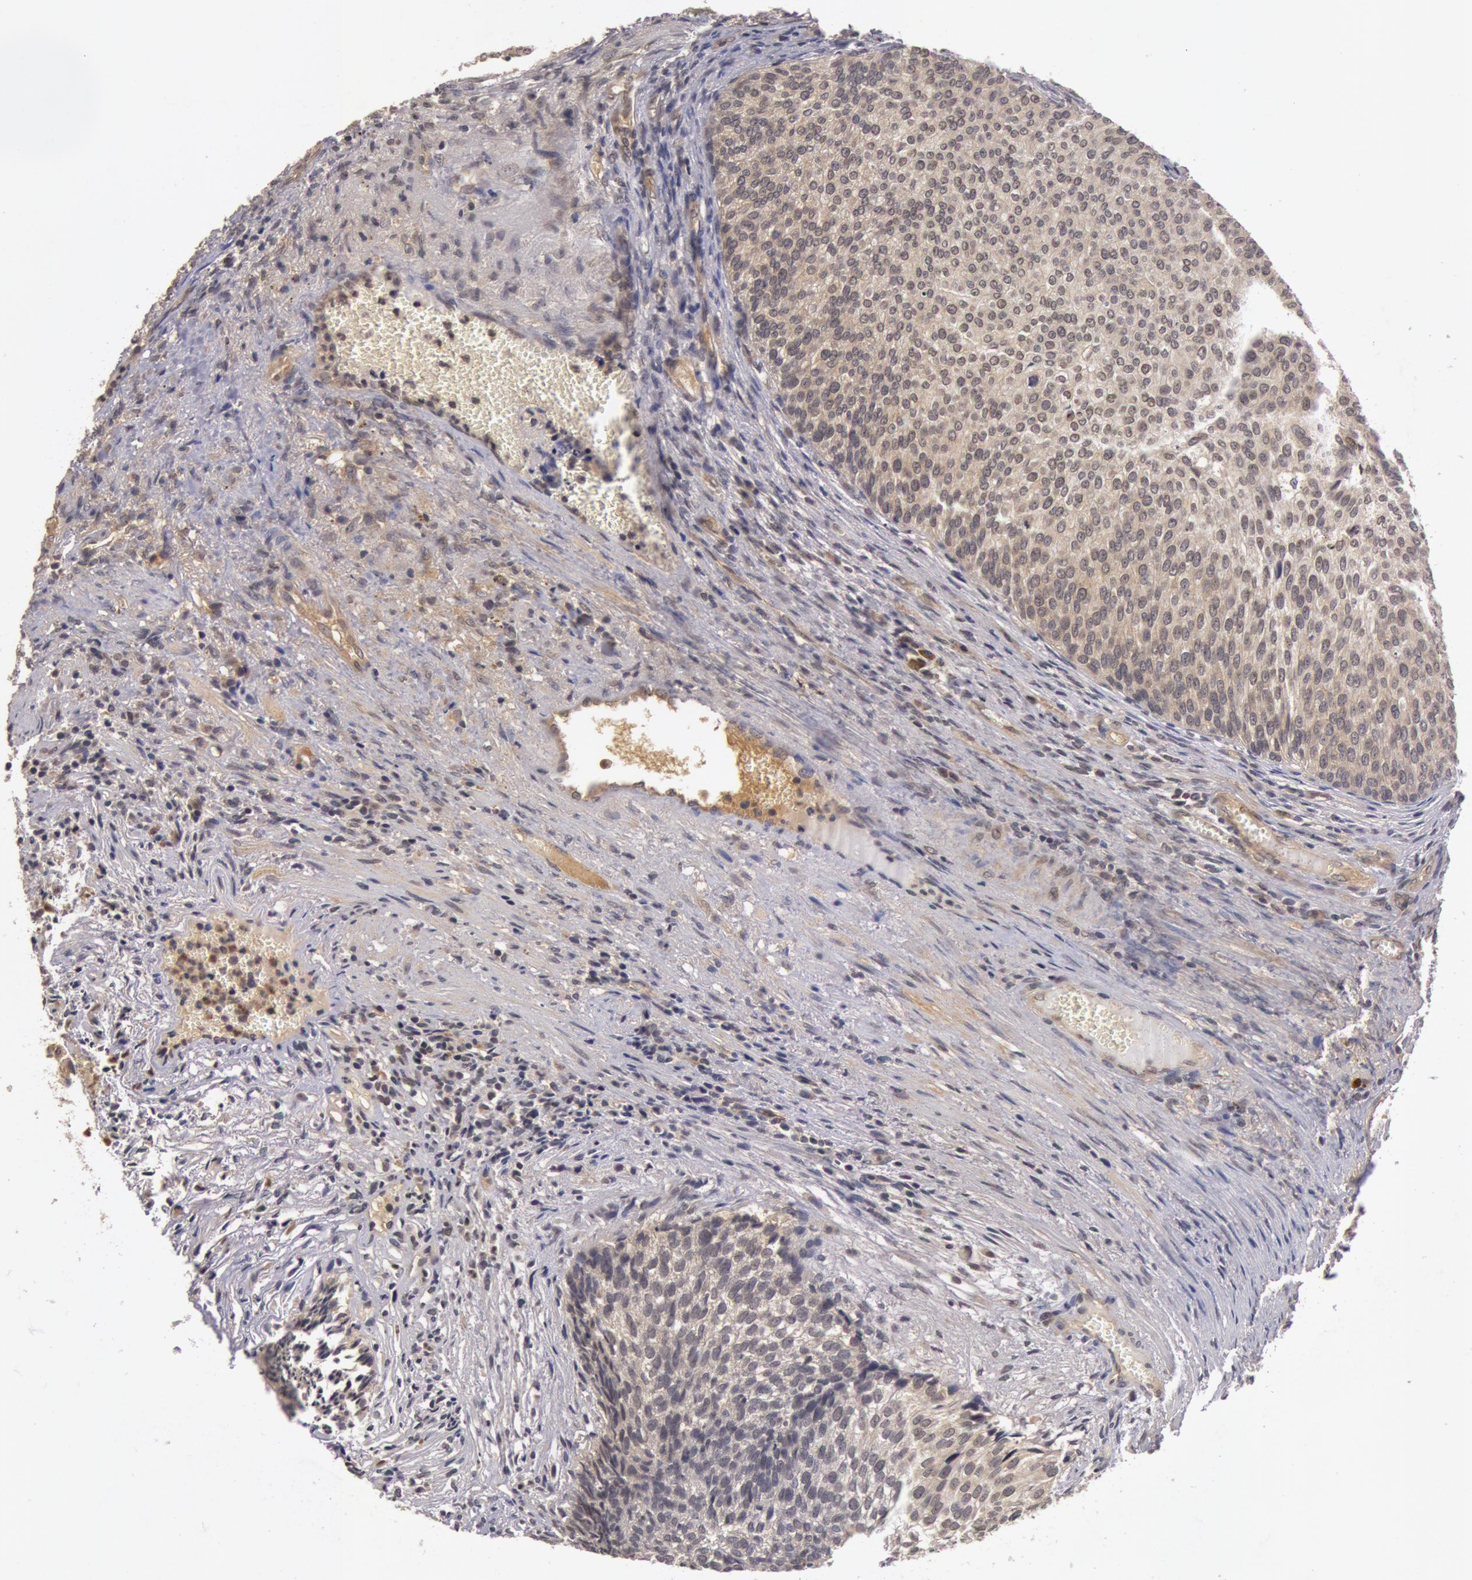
{"staining": {"intensity": "weak", "quantity": ">75%", "location": "cytoplasmic/membranous"}, "tissue": "urothelial cancer", "cell_type": "Tumor cells", "image_type": "cancer", "snomed": [{"axis": "morphology", "description": "Urothelial carcinoma, Low grade"}, {"axis": "topography", "description": "Urinary bladder"}], "caption": "A high-resolution histopathology image shows IHC staining of low-grade urothelial carcinoma, which reveals weak cytoplasmic/membranous expression in about >75% of tumor cells. The staining is performed using DAB (3,3'-diaminobenzidine) brown chromogen to label protein expression. The nuclei are counter-stained blue using hematoxylin.", "gene": "BCHE", "patient": {"sex": "male", "age": 84}}